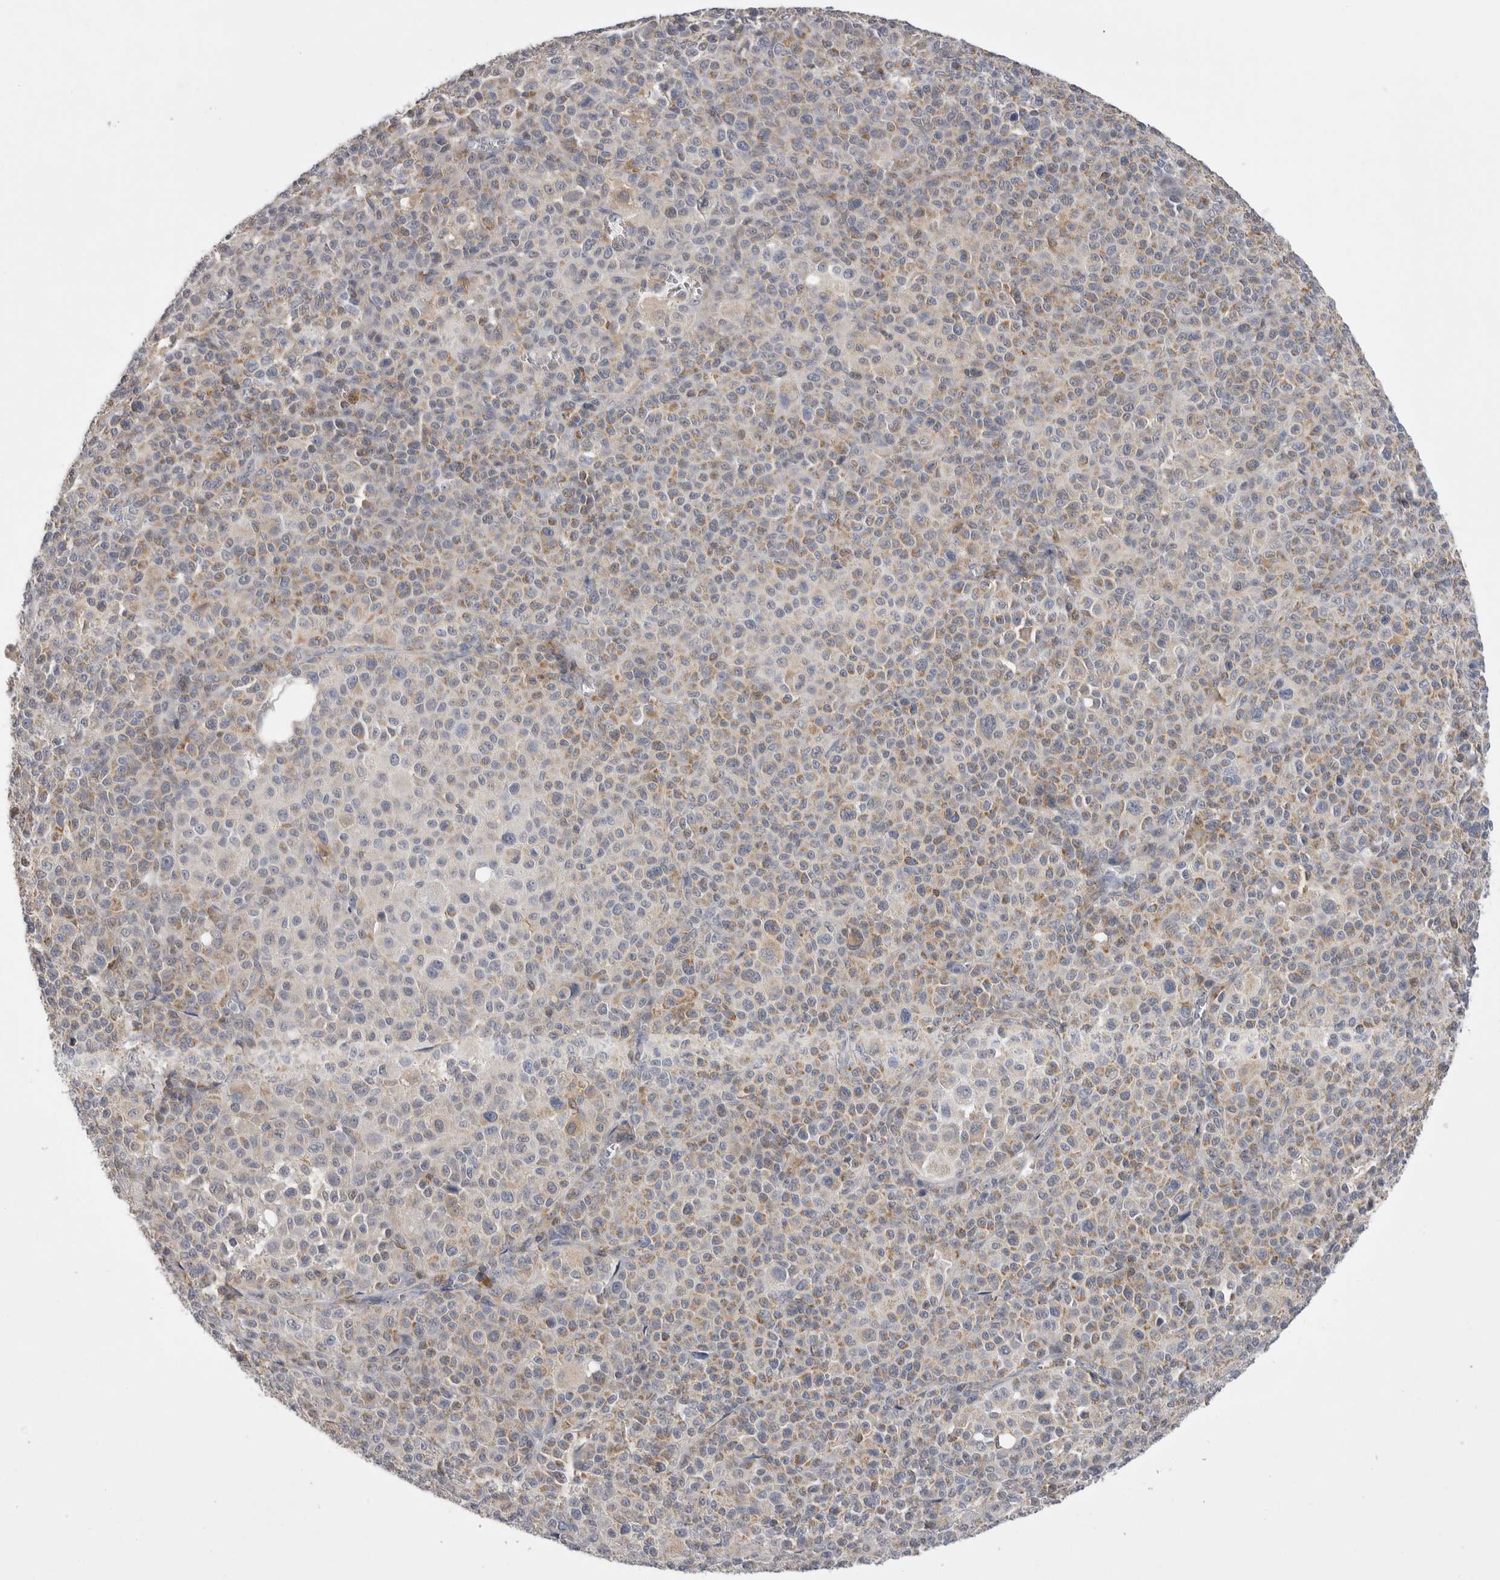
{"staining": {"intensity": "weak", "quantity": "25%-75%", "location": "cytoplasmic/membranous"}, "tissue": "melanoma", "cell_type": "Tumor cells", "image_type": "cancer", "snomed": [{"axis": "morphology", "description": "Malignant melanoma, Metastatic site"}, {"axis": "topography", "description": "Skin"}], "caption": "Protein analysis of malignant melanoma (metastatic site) tissue reveals weak cytoplasmic/membranous staining in approximately 25%-75% of tumor cells.", "gene": "KYAT3", "patient": {"sex": "female", "age": 74}}